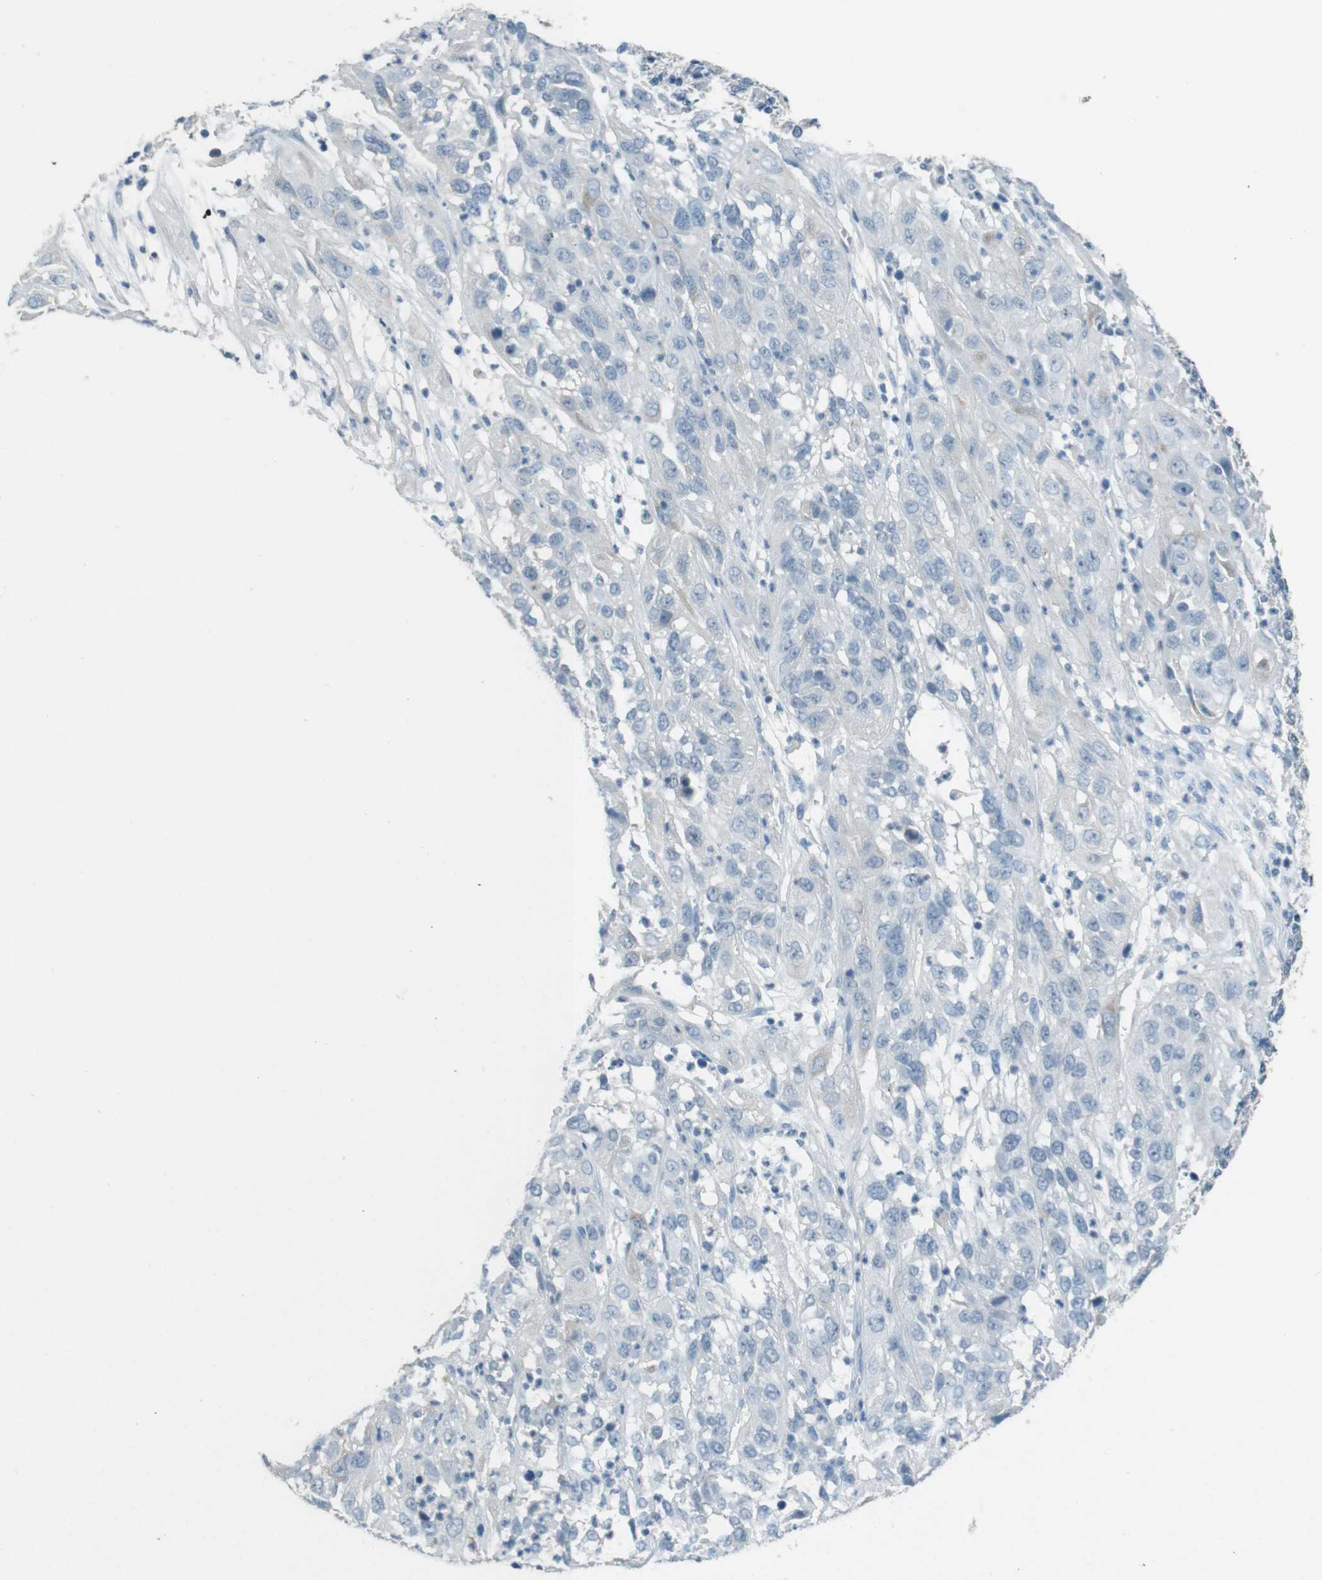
{"staining": {"intensity": "negative", "quantity": "none", "location": "none"}, "tissue": "cervical cancer", "cell_type": "Tumor cells", "image_type": "cancer", "snomed": [{"axis": "morphology", "description": "Squamous cell carcinoma, NOS"}, {"axis": "topography", "description": "Cervix"}], "caption": "A histopathology image of human squamous cell carcinoma (cervical) is negative for staining in tumor cells.", "gene": "ENTPD7", "patient": {"sex": "female", "age": 32}}